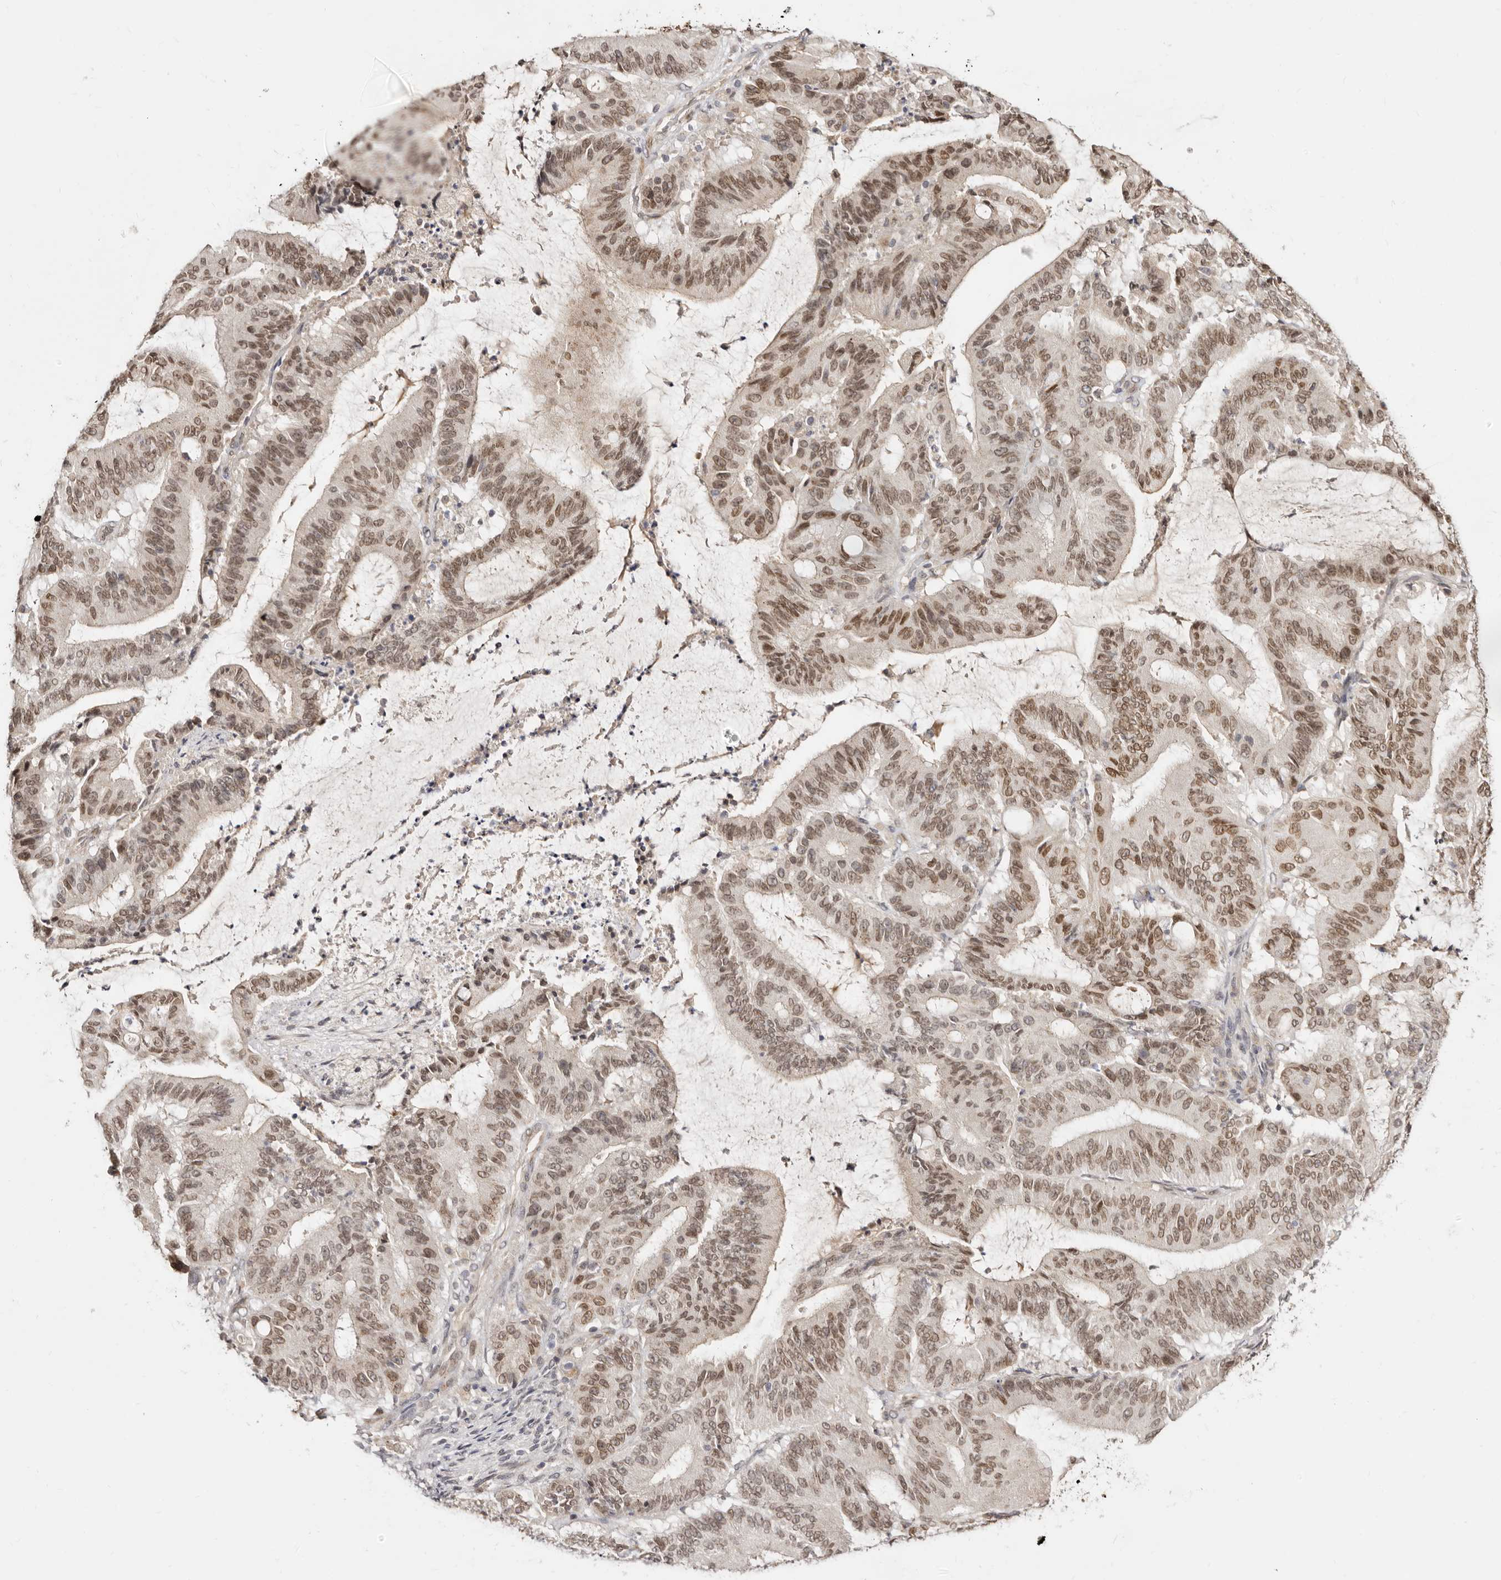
{"staining": {"intensity": "moderate", "quantity": ">75%", "location": "nuclear"}, "tissue": "liver cancer", "cell_type": "Tumor cells", "image_type": "cancer", "snomed": [{"axis": "morphology", "description": "Normal tissue, NOS"}, {"axis": "morphology", "description": "Cholangiocarcinoma"}, {"axis": "topography", "description": "Liver"}, {"axis": "topography", "description": "Peripheral nerve tissue"}], "caption": "A high-resolution histopathology image shows immunohistochemistry (IHC) staining of liver cancer (cholangiocarcinoma), which displays moderate nuclear positivity in about >75% of tumor cells.", "gene": "LCORL", "patient": {"sex": "female", "age": 73}}